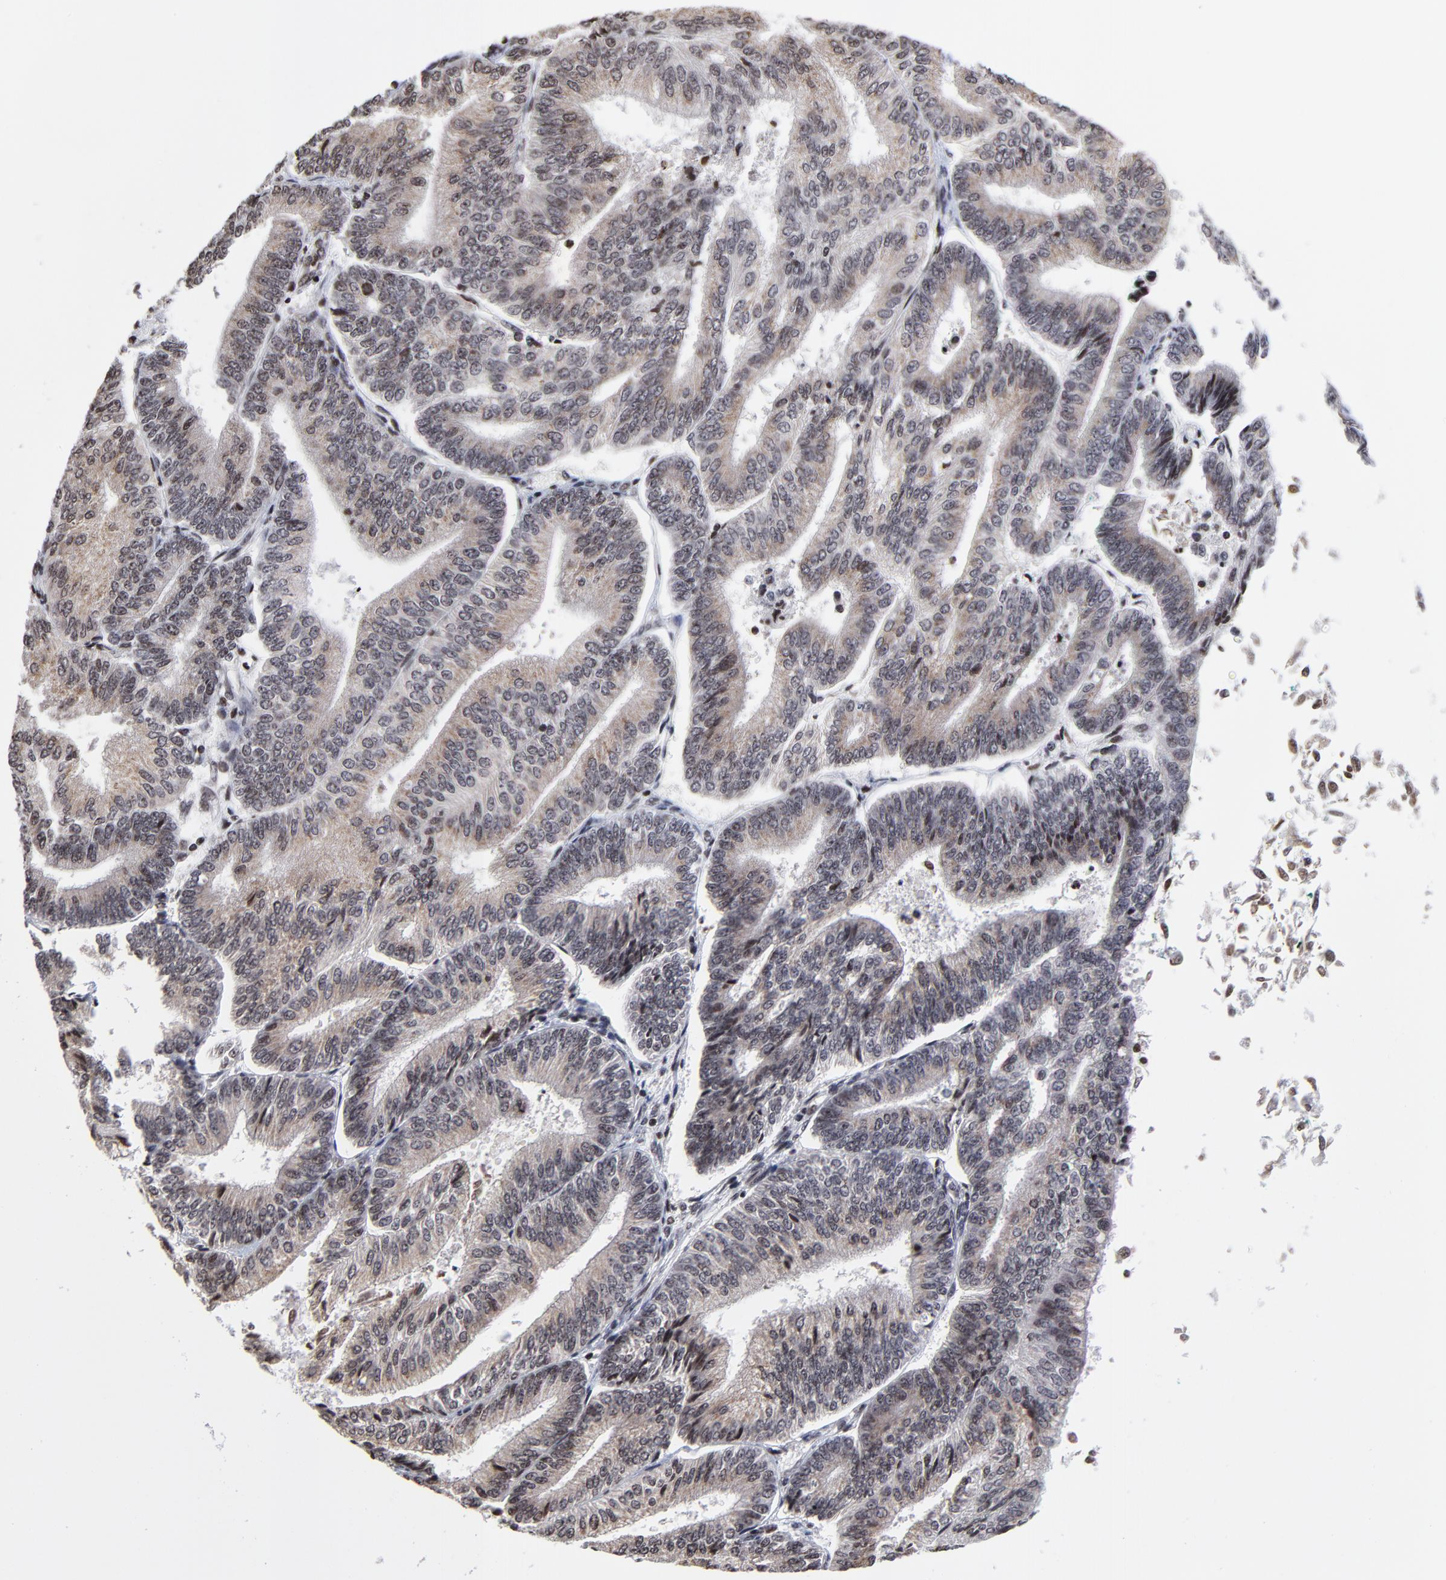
{"staining": {"intensity": "weak", "quantity": ">75%", "location": "cytoplasmic/membranous"}, "tissue": "endometrial cancer", "cell_type": "Tumor cells", "image_type": "cancer", "snomed": [{"axis": "morphology", "description": "Adenocarcinoma, NOS"}, {"axis": "topography", "description": "Endometrium"}], "caption": "This image demonstrates immunohistochemistry (IHC) staining of endometrial adenocarcinoma, with low weak cytoplasmic/membranous staining in about >75% of tumor cells.", "gene": "ZNF777", "patient": {"sex": "female", "age": 55}}